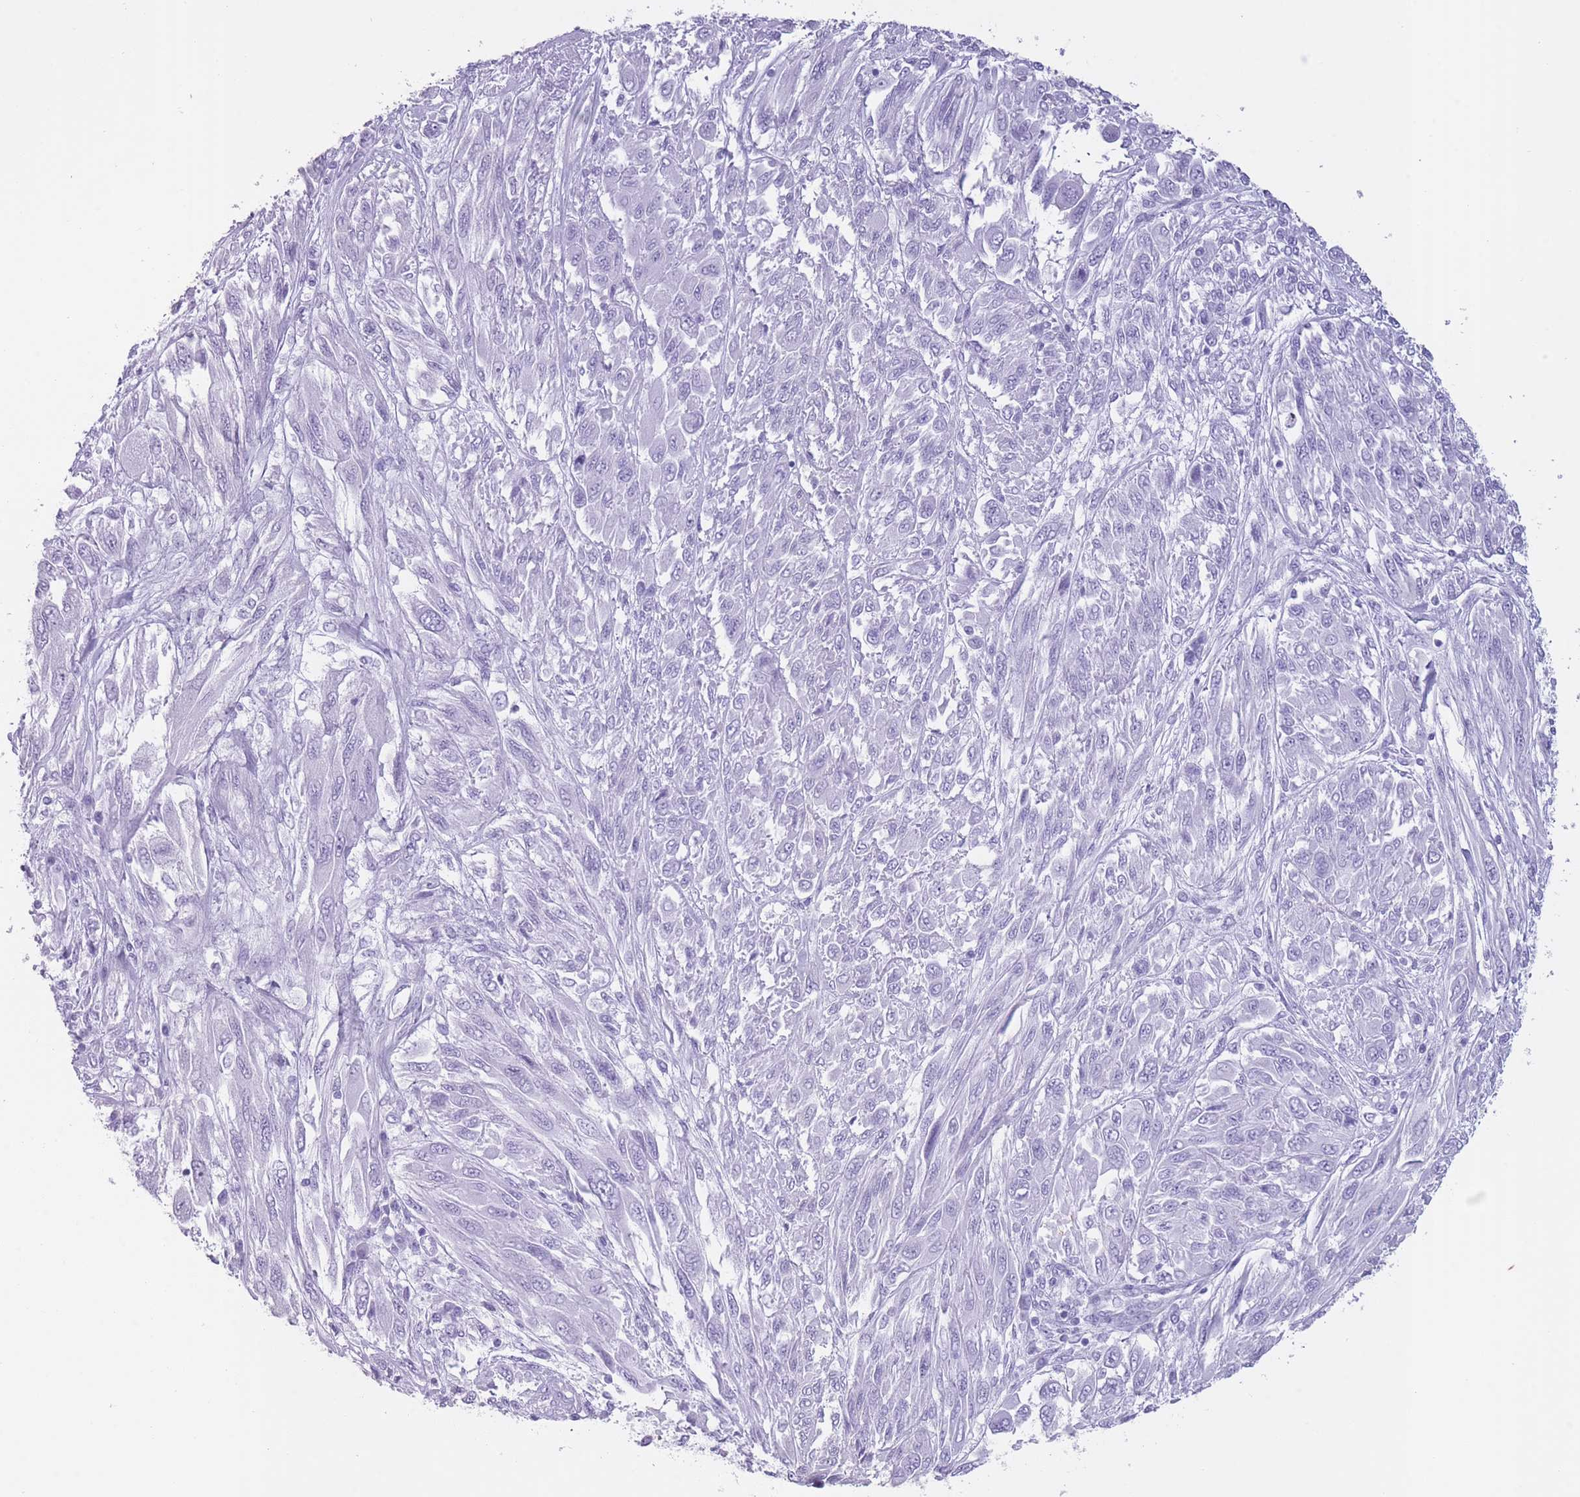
{"staining": {"intensity": "negative", "quantity": "none", "location": "none"}, "tissue": "melanoma", "cell_type": "Tumor cells", "image_type": "cancer", "snomed": [{"axis": "morphology", "description": "Malignant melanoma, NOS"}, {"axis": "topography", "description": "Skin"}], "caption": "A histopathology image of human melanoma is negative for staining in tumor cells.", "gene": "OR4F21", "patient": {"sex": "female", "age": 91}}